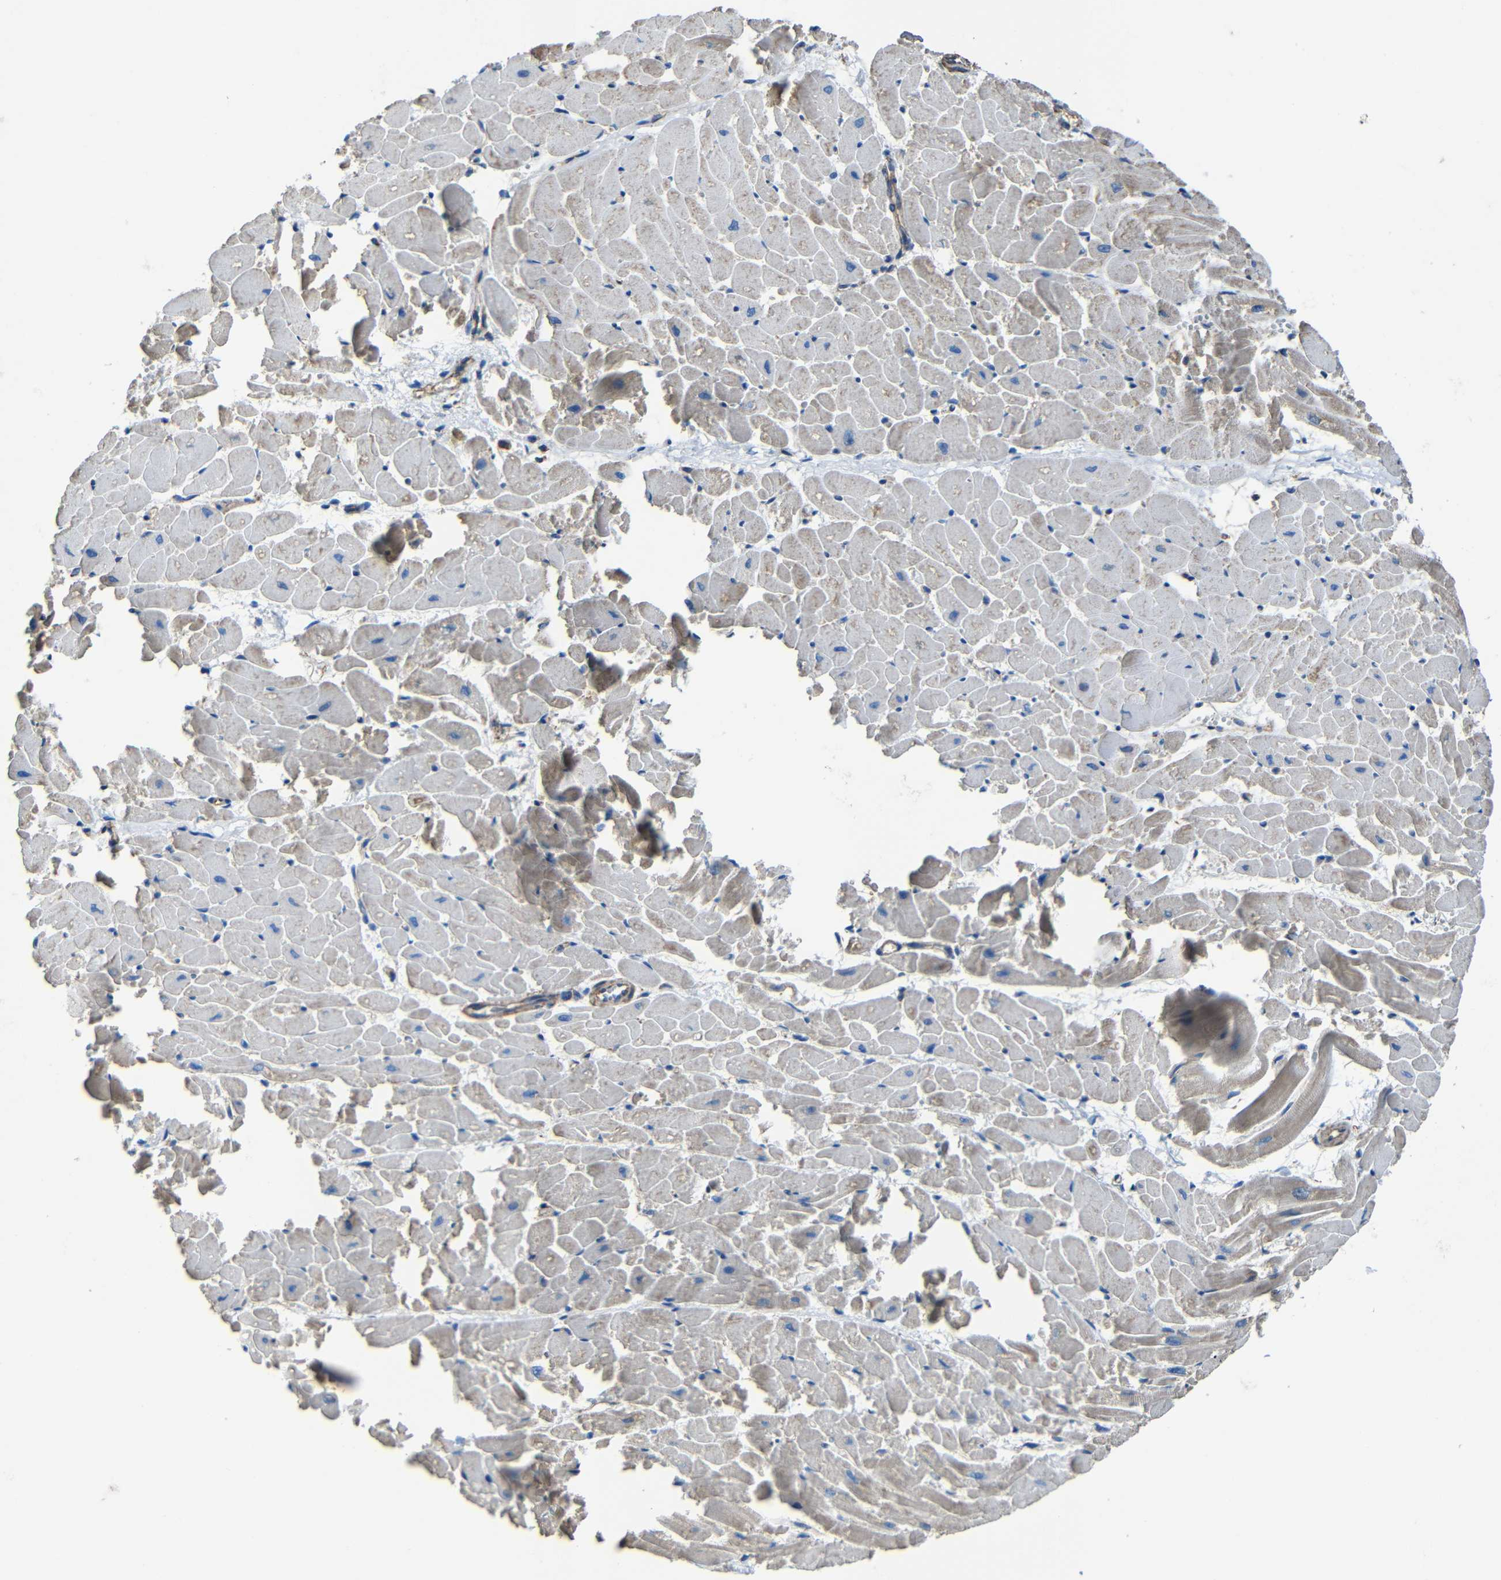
{"staining": {"intensity": "weak", "quantity": "25%-75%", "location": "cytoplasmic/membranous"}, "tissue": "heart muscle", "cell_type": "Cardiomyocytes", "image_type": "normal", "snomed": [{"axis": "morphology", "description": "Normal tissue, NOS"}, {"axis": "topography", "description": "Heart"}], "caption": "This image demonstrates normal heart muscle stained with immunohistochemistry (IHC) to label a protein in brown. The cytoplasmic/membranous of cardiomyocytes show weak positivity for the protein. Nuclei are counter-stained blue.", "gene": "INTS6L", "patient": {"sex": "female", "age": 19}}